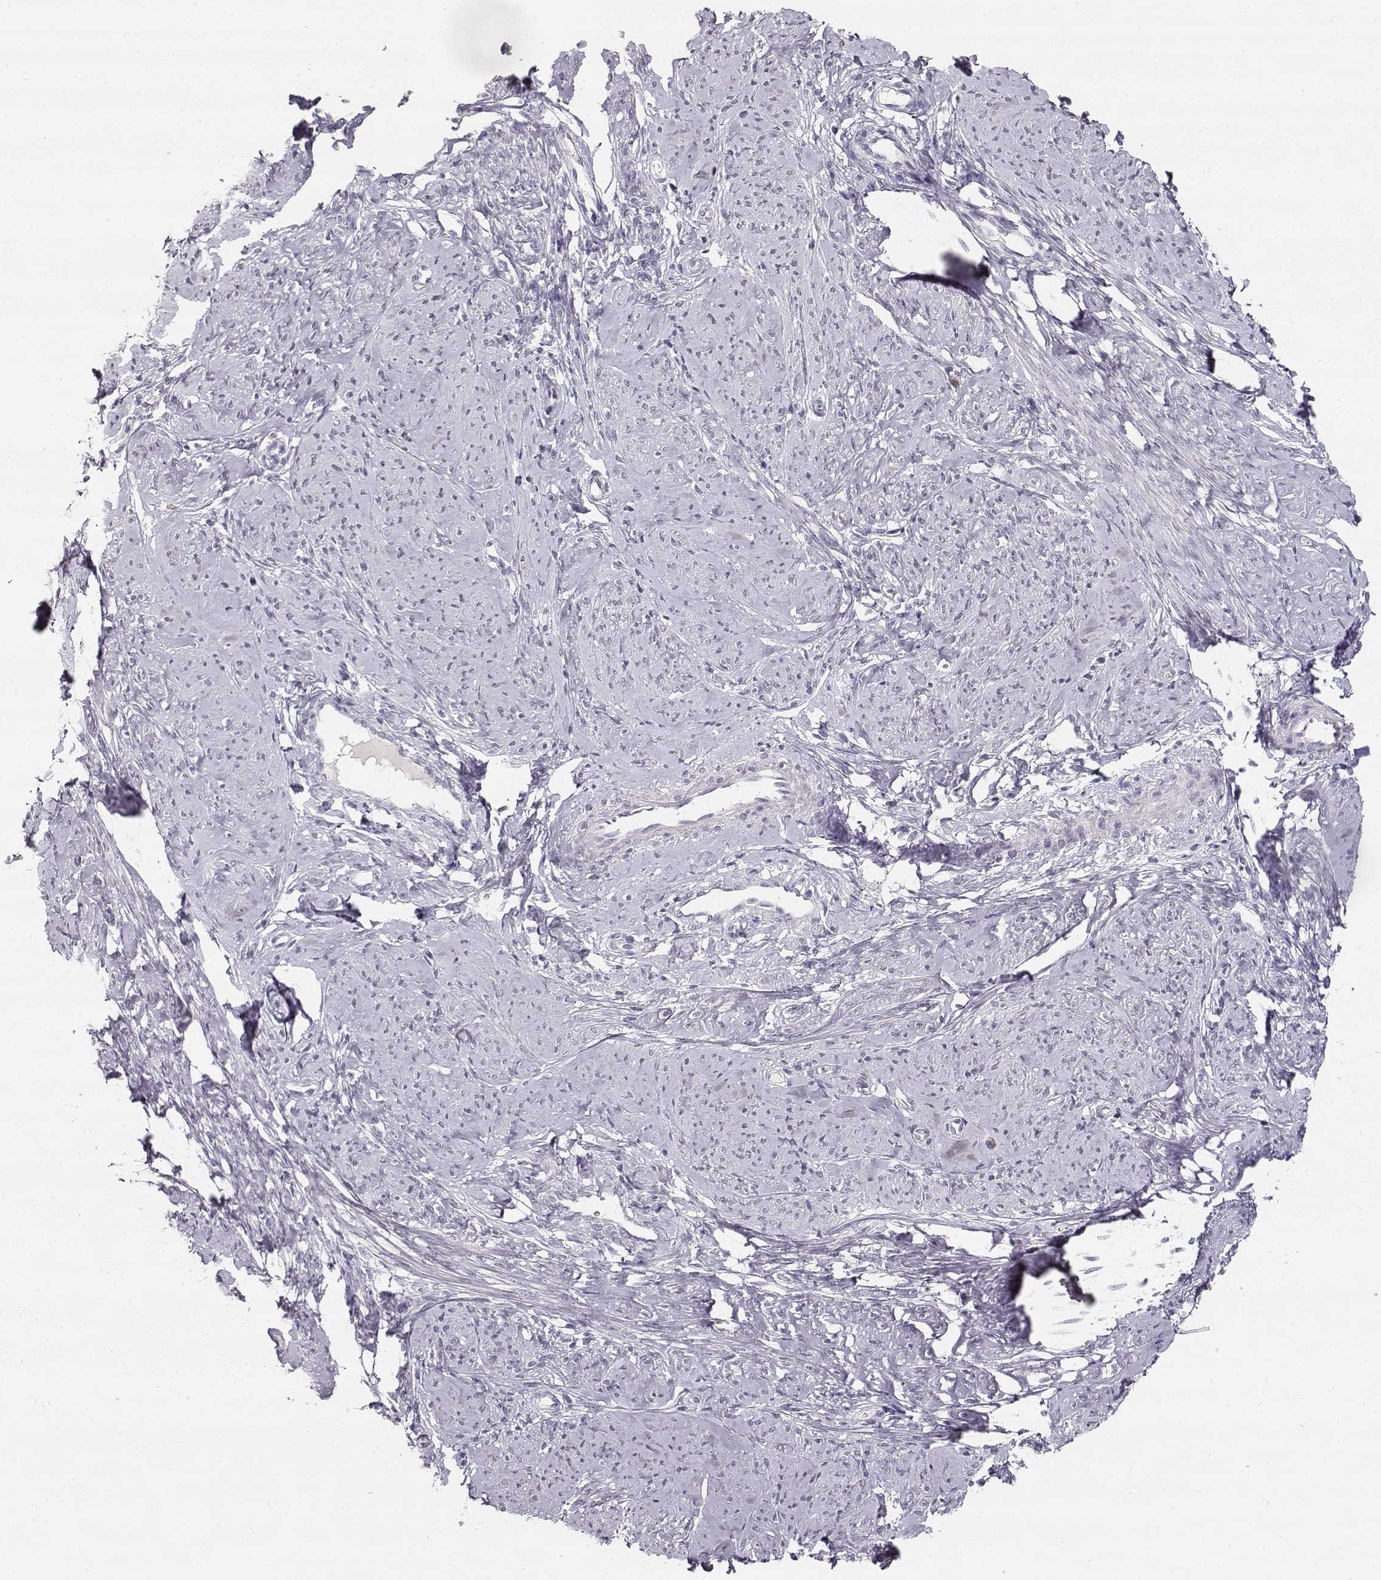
{"staining": {"intensity": "negative", "quantity": "none", "location": "none"}, "tissue": "smooth muscle", "cell_type": "Smooth muscle cells", "image_type": "normal", "snomed": [{"axis": "morphology", "description": "Normal tissue, NOS"}, {"axis": "topography", "description": "Smooth muscle"}], "caption": "Human smooth muscle stained for a protein using immunohistochemistry (IHC) displays no expression in smooth muscle cells.", "gene": "TPH2", "patient": {"sex": "female", "age": 48}}